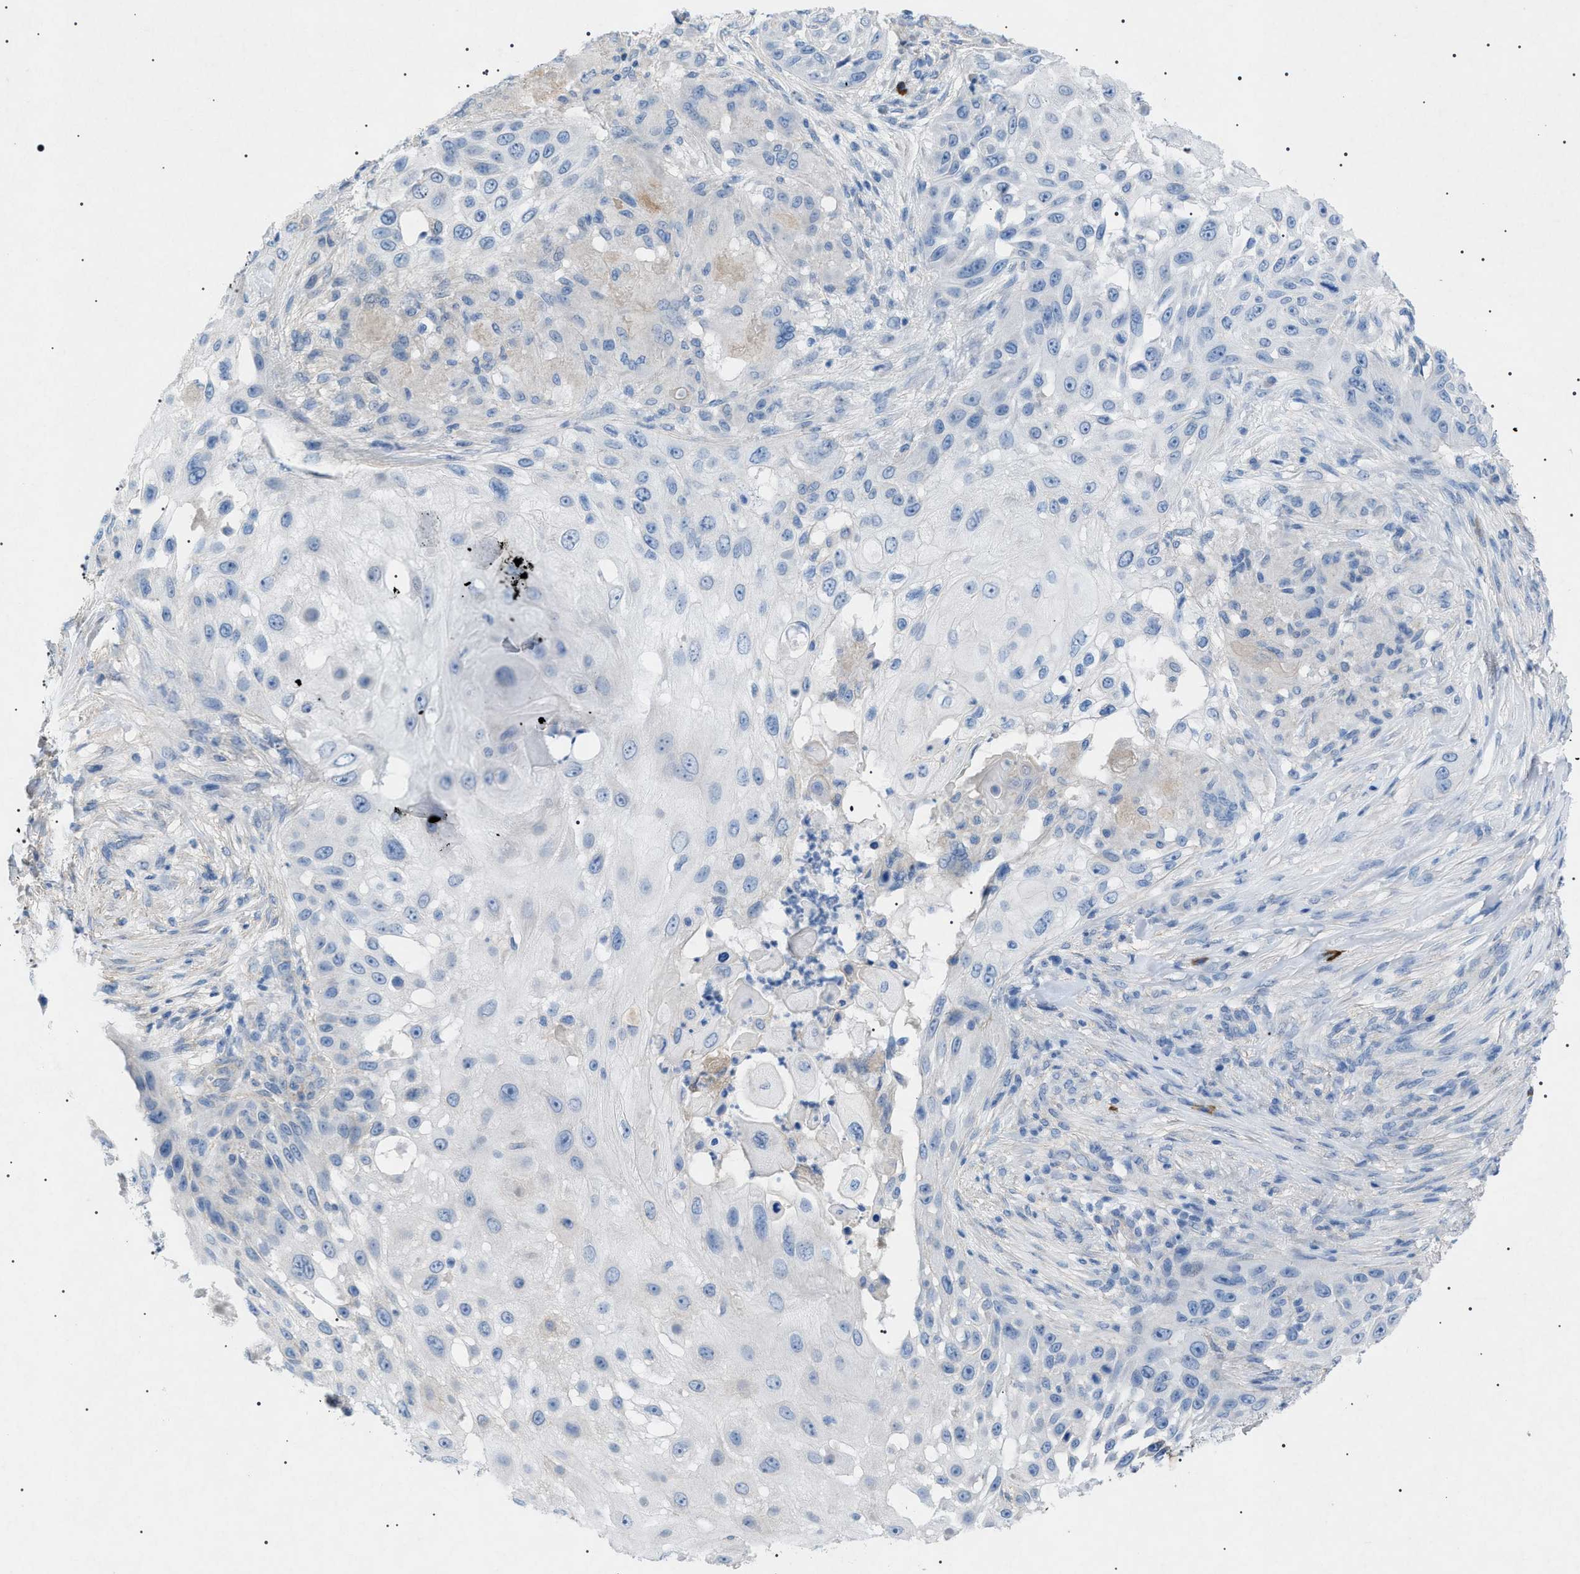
{"staining": {"intensity": "negative", "quantity": "none", "location": "none"}, "tissue": "skin cancer", "cell_type": "Tumor cells", "image_type": "cancer", "snomed": [{"axis": "morphology", "description": "Squamous cell carcinoma, NOS"}, {"axis": "topography", "description": "Skin"}], "caption": "IHC photomicrograph of human squamous cell carcinoma (skin) stained for a protein (brown), which shows no positivity in tumor cells.", "gene": "ADAMTS1", "patient": {"sex": "female", "age": 44}}